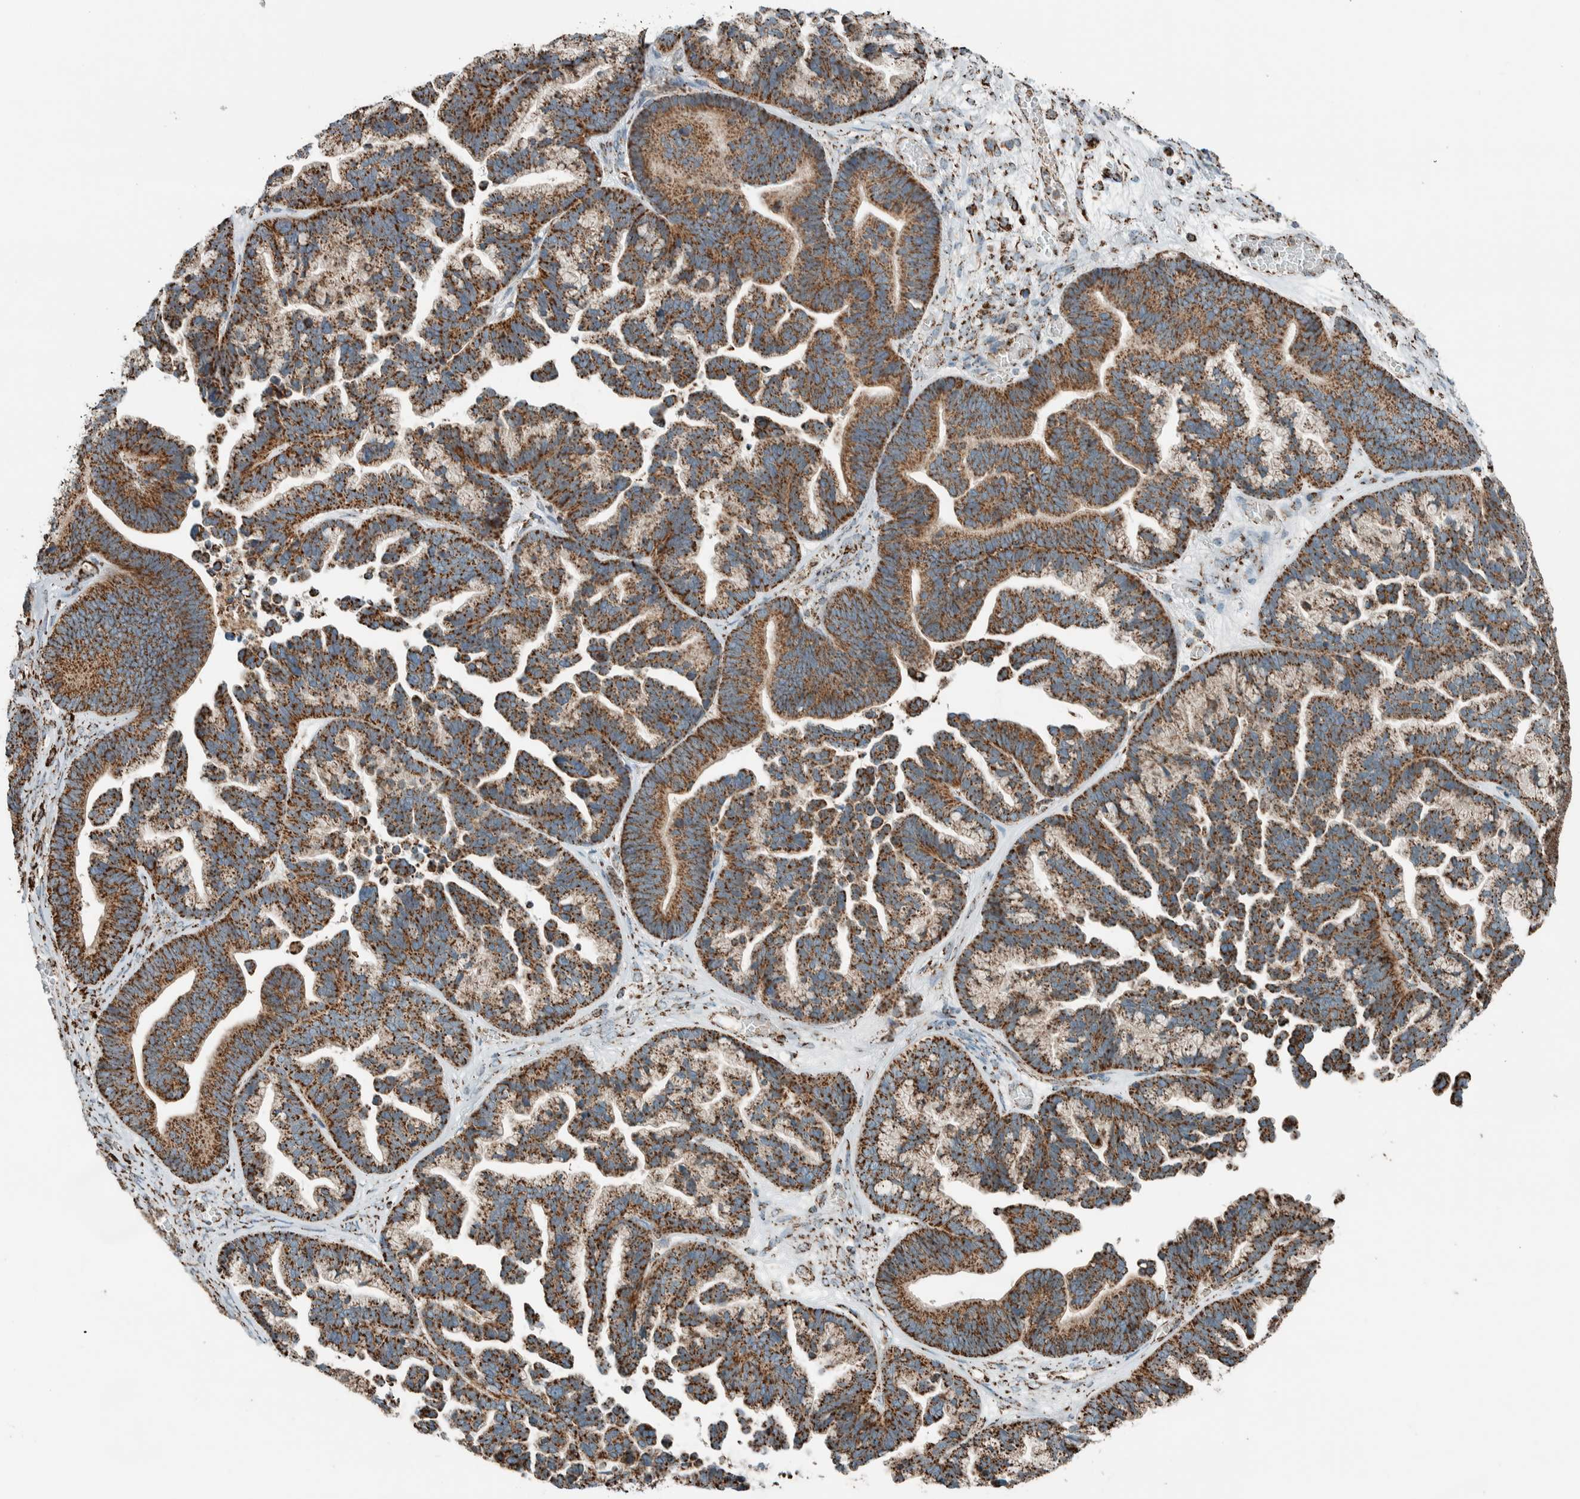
{"staining": {"intensity": "strong", "quantity": ">75%", "location": "cytoplasmic/membranous"}, "tissue": "ovarian cancer", "cell_type": "Tumor cells", "image_type": "cancer", "snomed": [{"axis": "morphology", "description": "Cystadenocarcinoma, serous, NOS"}, {"axis": "topography", "description": "Ovary"}], "caption": "The histopathology image reveals immunohistochemical staining of ovarian cancer (serous cystadenocarcinoma). There is strong cytoplasmic/membranous staining is appreciated in approximately >75% of tumor cells.", "gene": "ZNF454", "patient": {"sex": "female", "age": 56}}